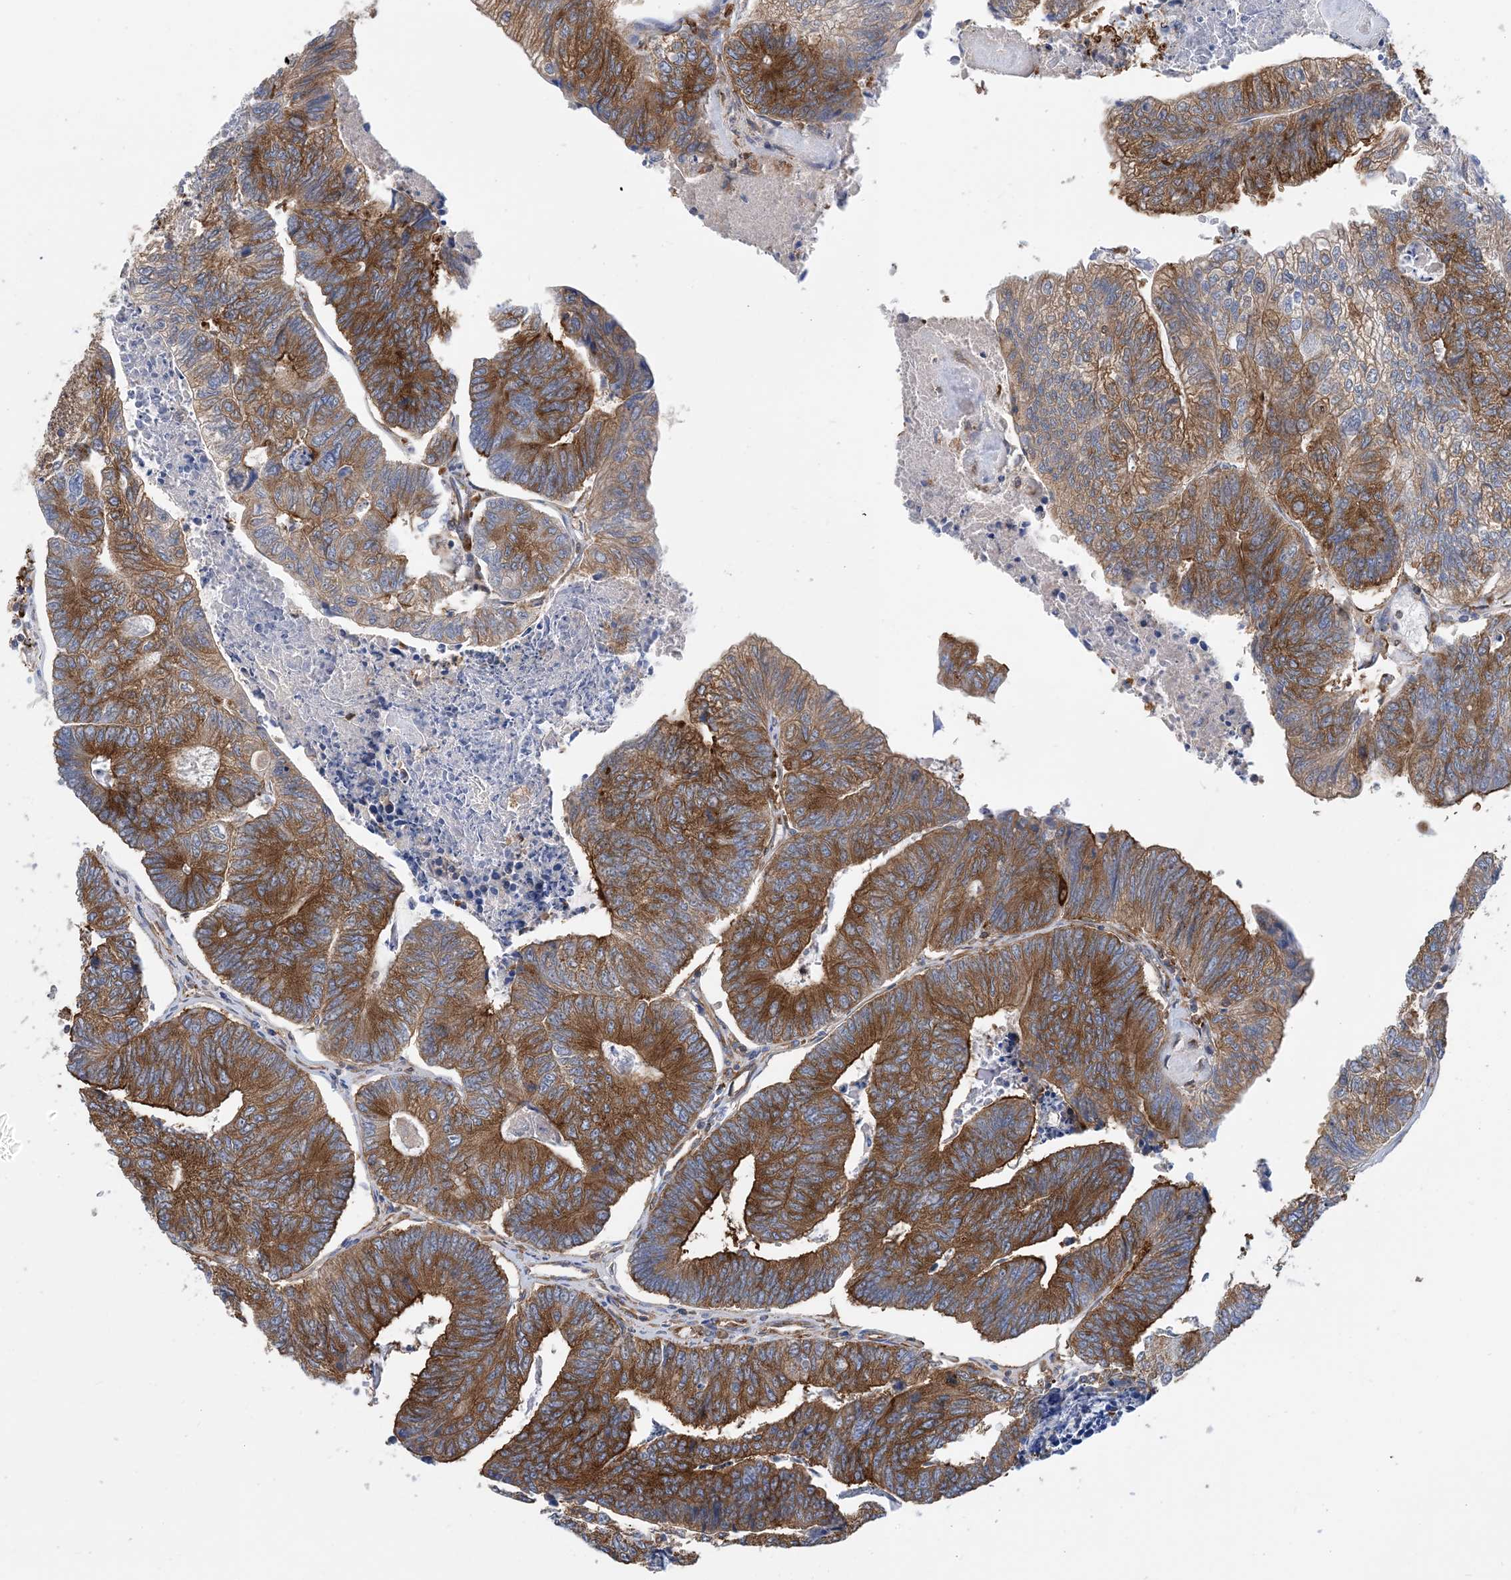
{"staining": {"intensity": "moderate", "quantity": ">75%", "location": "cytoplasmic/membranous"}, "tissue": "colorectal cancer", "cell_type": "Tumor cells", "image_type": "cancer", "snomed": [{"axis": "morphology", "description": "Adenocarcinoma, NOS"}, {"axis": "topography", "description": "Colon"}], "caption": "This histopathology image demonstrates colorectal cancer (adenocarcinoma) stained with immunohistochemistry (IHC) to label a protein in brown. The cytoplasmic/membranous of tumor cells show moderate positivity for the protein. Nuclei are counter-stained blue.", "gene": "DYNC1LI1", "patient": {"sex": "female", "age": 67}}